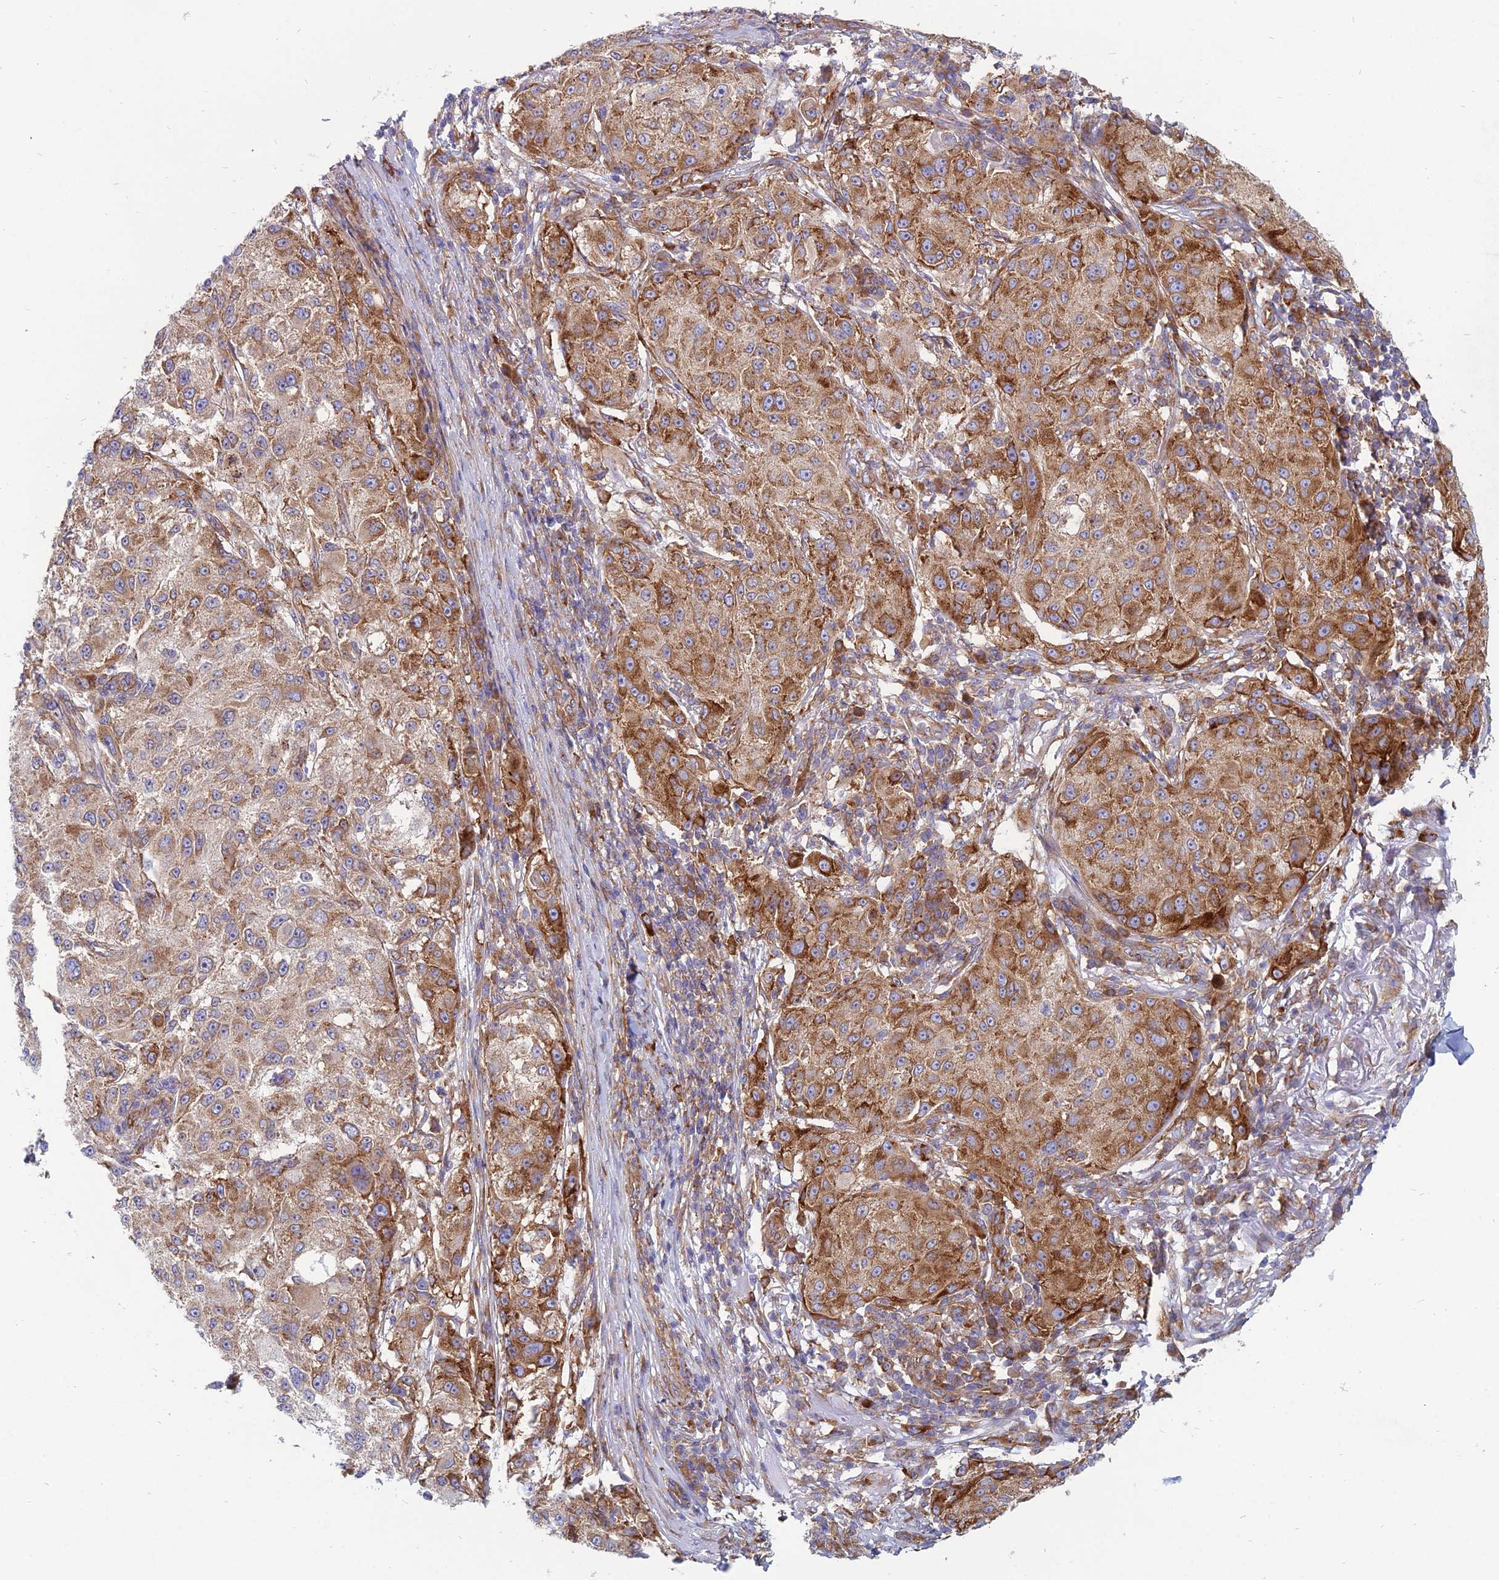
{"staining": {"intensity": "strong", "quantity": ">75%", "location": "cytoplasmic/membranous"}, "tissue": "melanoma", "cell_type": "Tumor cells", "image_type": "cancer", "snomed": [{"axis": "morphology", "description": "Necrosis, NOS"}, {"axis": "morphology", "description": "Malignant melanoma, NOS"}, {"axis": "topography", "description": "Skin"}], "caption": "Malignant melanoma stained with DAB (3,3'-diaminobenzidine) immunohistochemistry exhibits high levels of strong cytoplasmic/membranous staining in approximately >75% of tumor cells.", "gene": "TXLNA", "patient": {"sex": "female", "age": 87}}